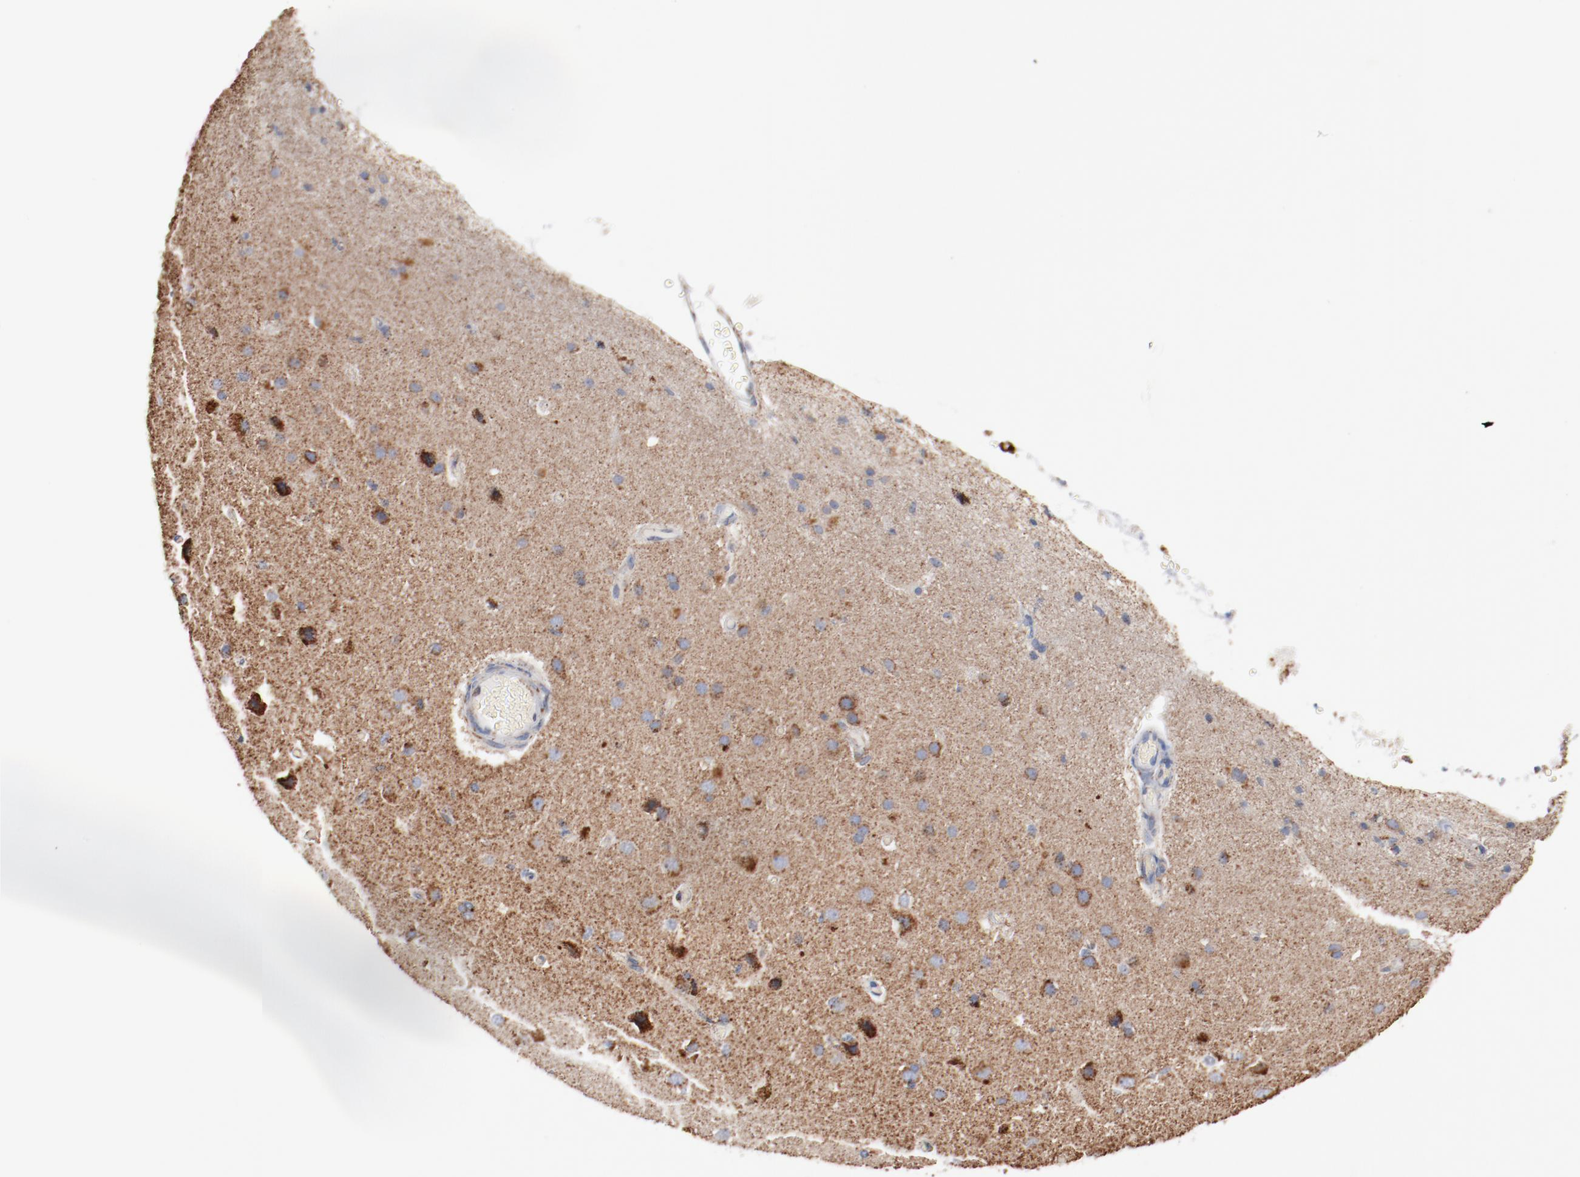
{"staining": {"intensity": "negative", "quantity": "none", "location": "none"}, "tissue": "cerebral cortex", "cell_type": "Endothelial cells", "image_type": "normal", "snomed": [{"axis": "morphology", "description": "Normal tissue, NOS"}, {"axis": "morphology", "description": "Glioma, malignant, High grade"}, {"axis": "topography", "description": "Cerebral cortex"}], "caption": "Histopathology image shows no significant protein positivity in endothelial cells of normal cerebral cortex. (DAB (3,3'-diaminobenzidine) IHC, high magnification).", "gene": "NDUFS4", "patient": {"sex": "male", "age": 77}}